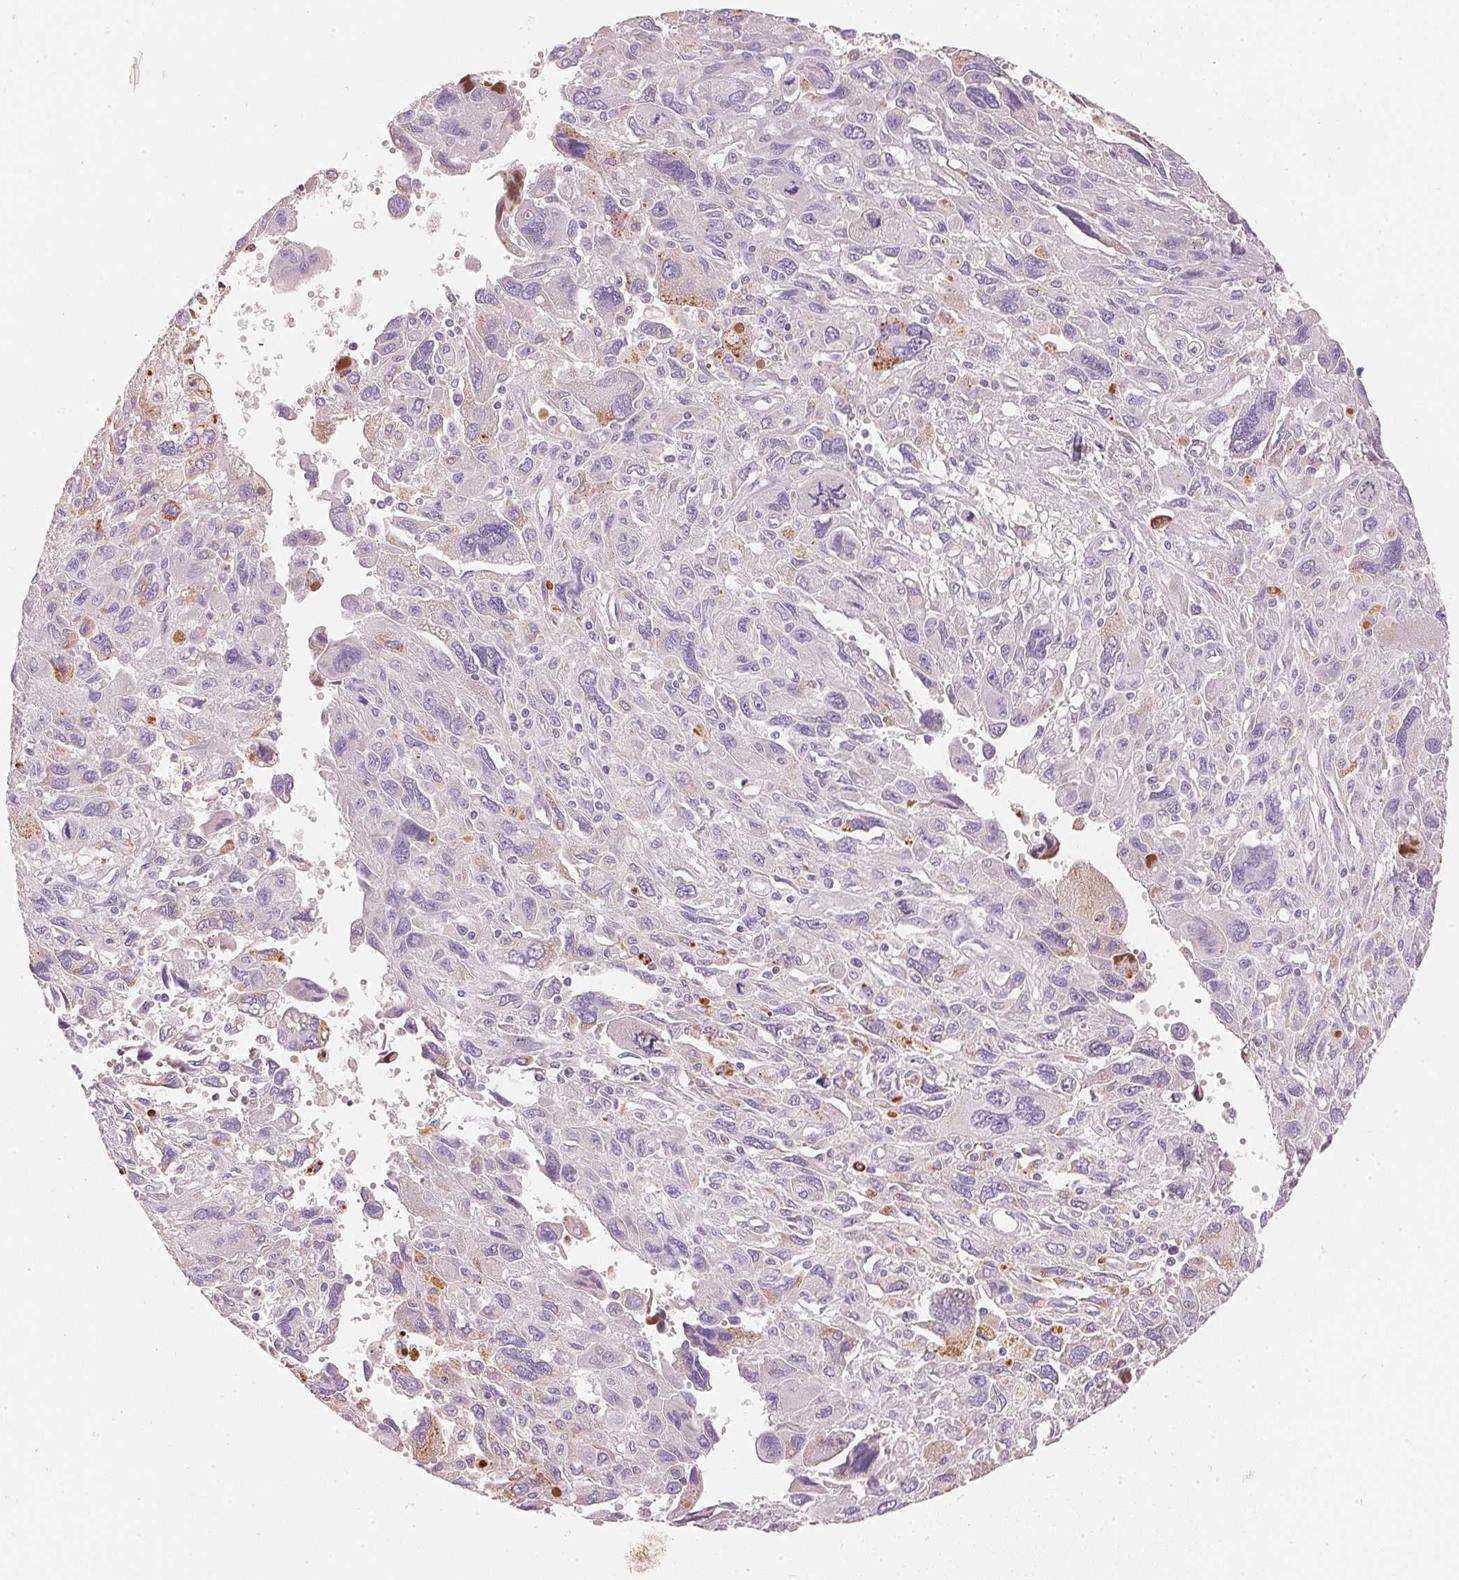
{"staining": {"intensity": "moderate", "quantity": "<25%", "location": "cytoplasmic/membranous"}, "tissue": "pancreatic cancer", "cell_type": "Tumor cells", "image_type": "cancer", "snomed": [{"axis": "morphology", "description": "Adenocarcinoma, NOS"}, {"axis": "topography", "description": "Pancreas"}], "caption": "Immunohistochemical staining of pancreatic adenocarcinoma displays low levels of moderate cytoplasmic/membranous staining in approximately <25% of tumor cells.", "gene": "RMDN2", "patient": {"sex": "female", "age": 47}}